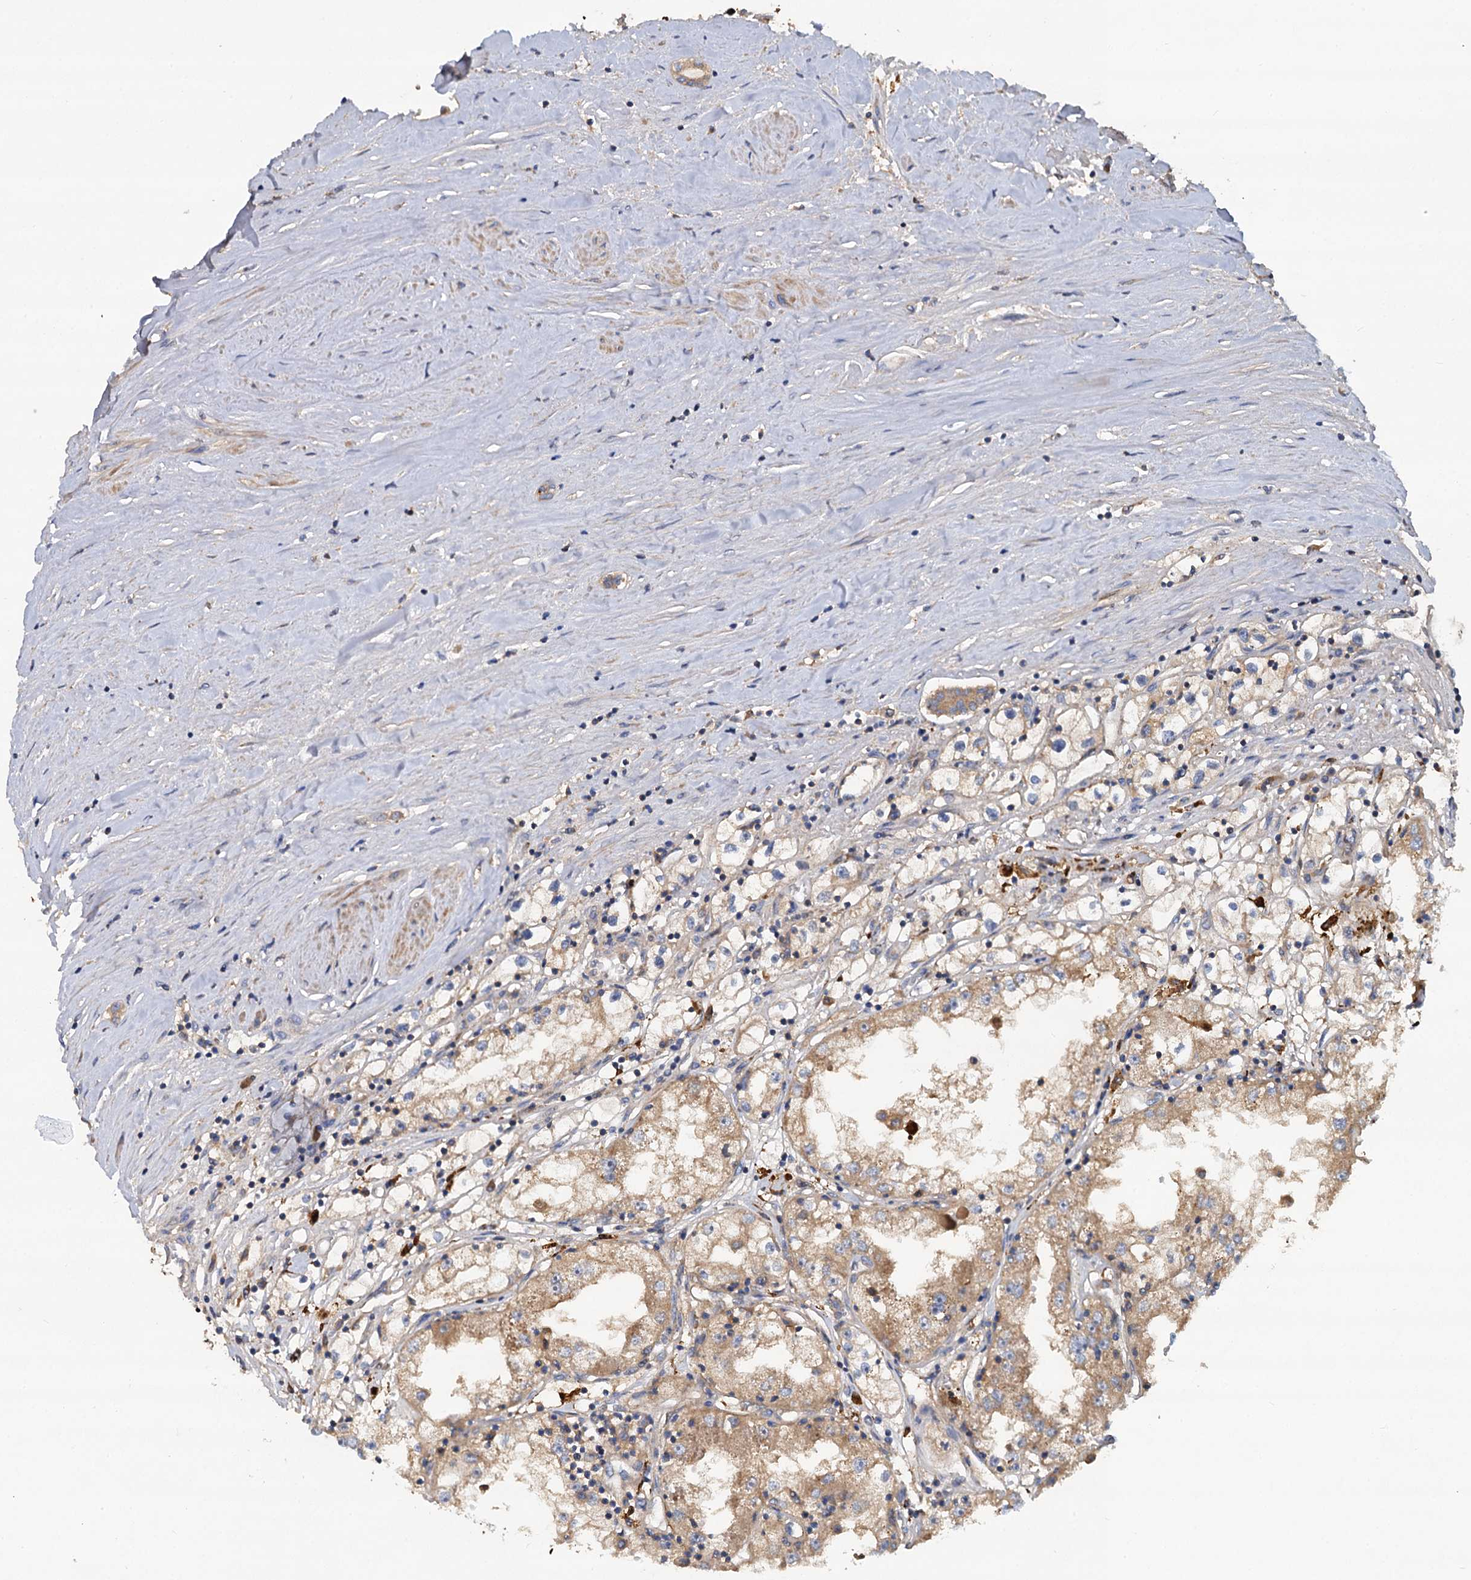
{"staining": {"intensity": "moderate", "quantity": ">75%", "location": "cytoplasmic/membranous"}, "tissue": "renal cancer", "cell_type": "Tumor cells", "image_type": "cancer", "snomed": [{"axis": "morphology", "description": "Adenocarcinoma, NOS"}, {"axis": "topography", "description": "Kidney"}], "caption": "Brown immunohistochemical staining in renal adenocarcinoma reveals moderate cytoplasmic/membranous staining in approximately >75% of tumor cells.", "gene": "ALKBH7", "patient": {"sex": "male", "age": 56}}